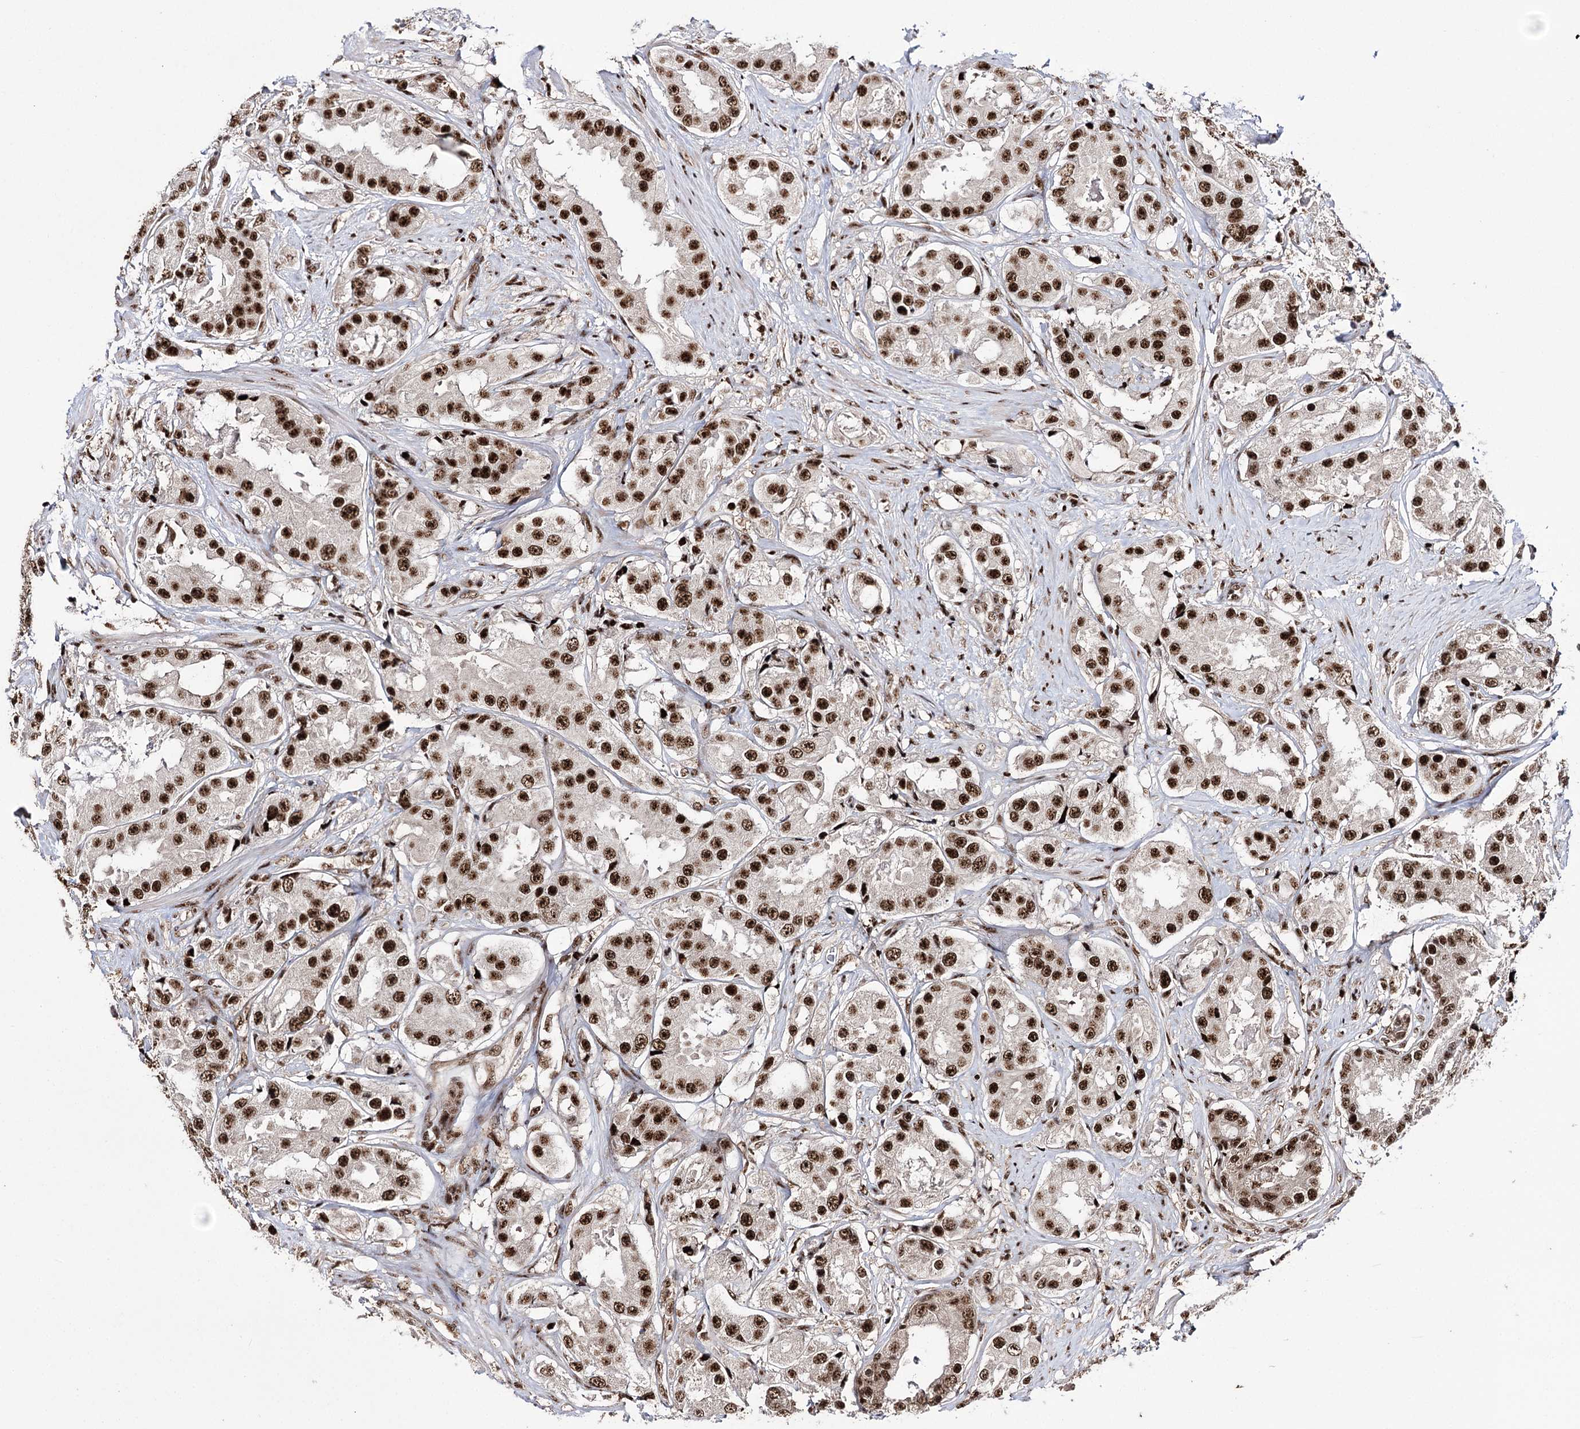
{"staining": {"intensity": "strong", "quantity": ">75%", "location": "nuclear"}, "tissue": "prostate cancer", "cell_type": "Tumor cells", "image_type": "cancer", "snomed": [{"axis": "morphology", "description": "Adenocarcinoma, High grade"}, {"axis": "topography", "description": "Prostate"}], "caption": "A high-resolution histopathology image shows immunohistochemistry (IHC) staining of adenocarcinoma (high-grade) (prostate), which reveals strong nuclear expression in approximately >75% of tumor cells.", "gene": "PRPF40A", "patient": {"sex": "male", "age": 73}}